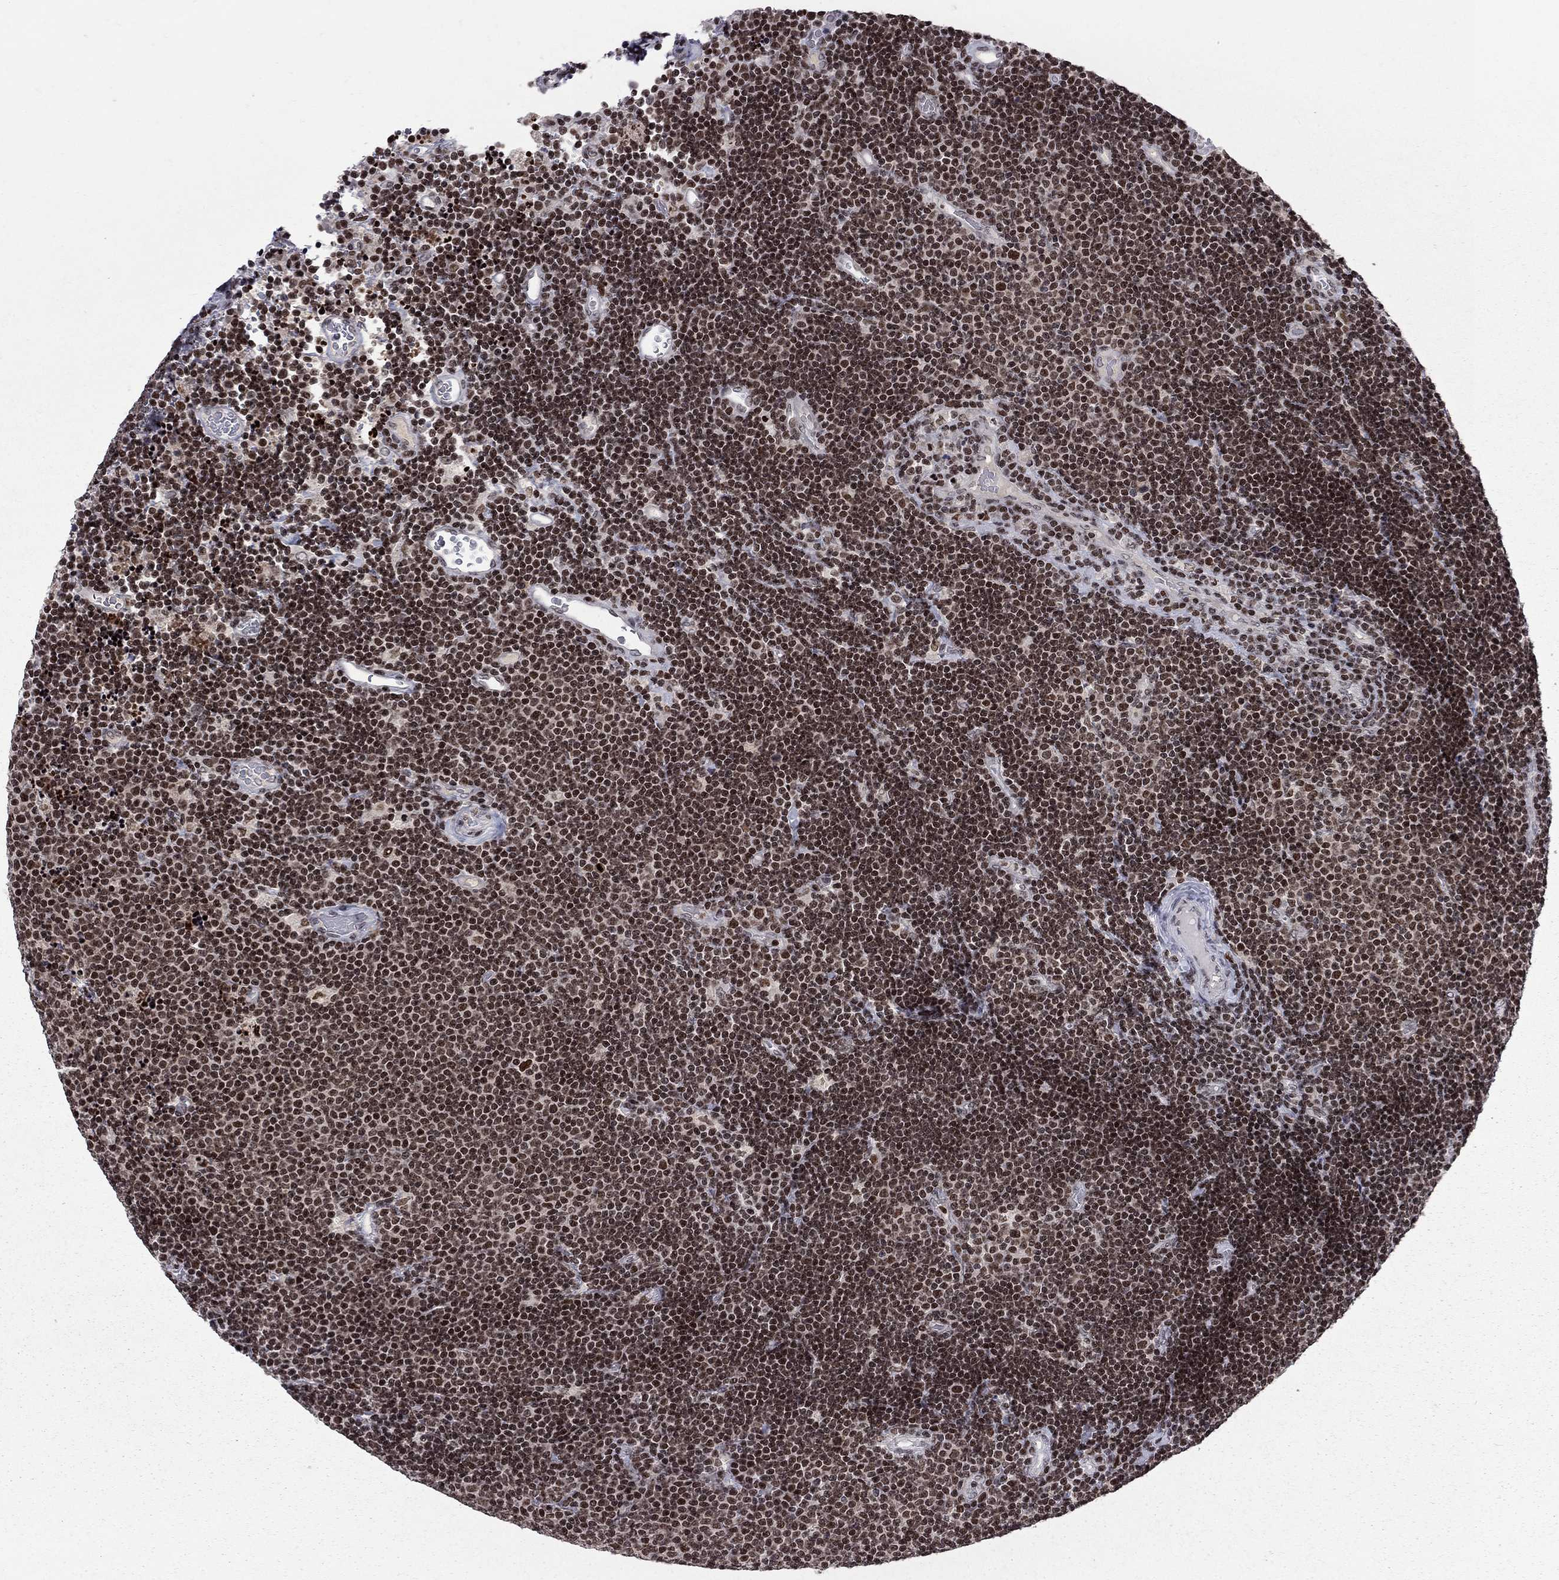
{"staining": {"intensity": "strong", "quantity": ">75%", "location": "nuclear"}, "tissue": "lymphoma", "cell_type": "Tumor cells", "image_type": "cancer", "snomed": [{"axis": "morphology", "description": "Malignant lymphoma, non-Hodgkin's type, Low grade"}, {"axis": "topography", "description": "Brain"}], "caption": "A photomicrograph of lymphoma stained for a protein demonstrates strong nuclear brown staining in tumor cells.", "gene": "RNASEH2C", "patient": {"sex": "female", "age": 66}}